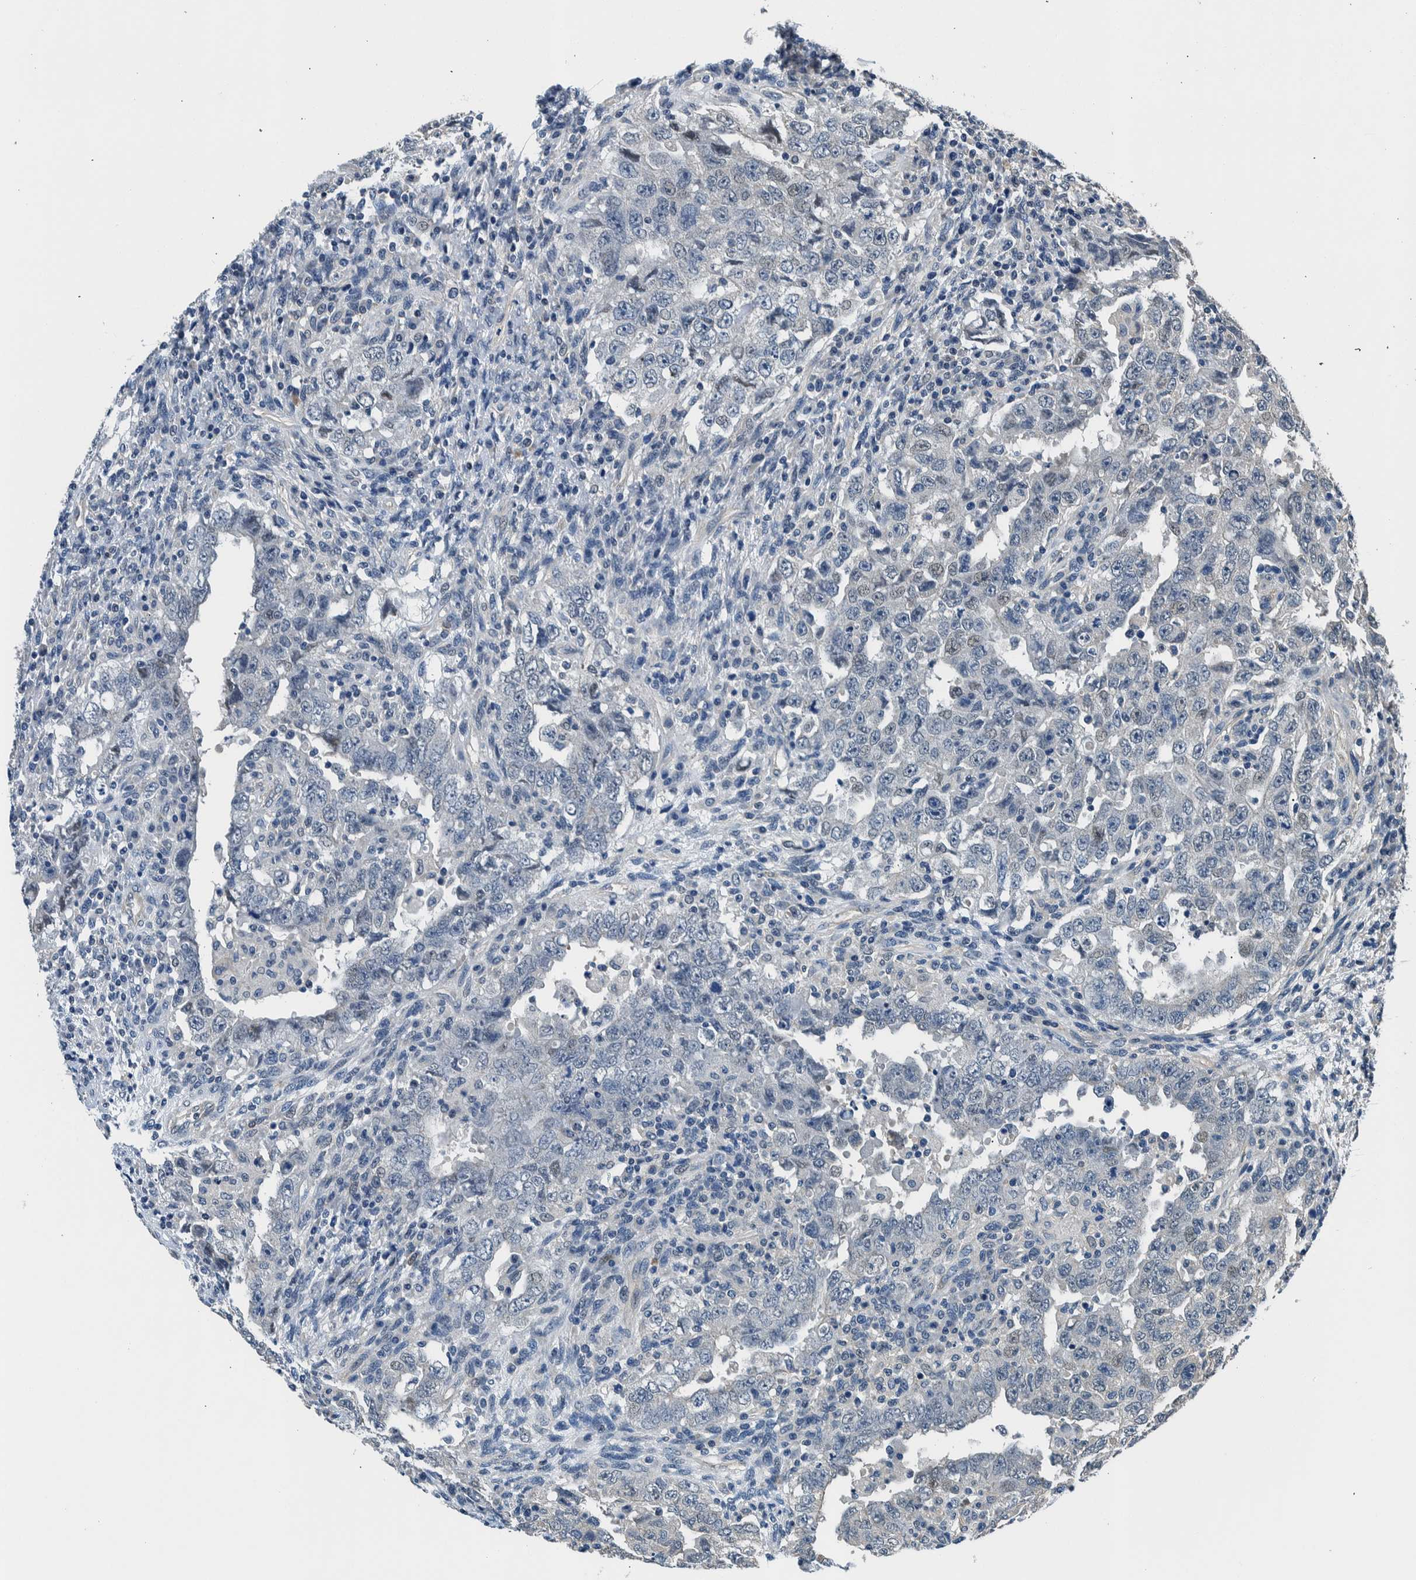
{"staining": {"intensity": "negative", "quantity": "none", "location": "none"}, "tissue": "testis cancer", "cell_type": "Tumor cells", "image_type": "cancer", "snomed": [{"axis": "morphology", "description": "Carcinoma, Embryonal, NOS"}, {"axis": "topography", "description": "Testis"}], "caption": "Micrograph shows no significant protein positivity in tumor cells of testis cancer. Brightfield microscopy of IHC stained with DAB (brown) and hematoxylin (blue), captured at high magnification.", "gene": "NIBAN2", "patient": {"sex": "male", "age": 26}}